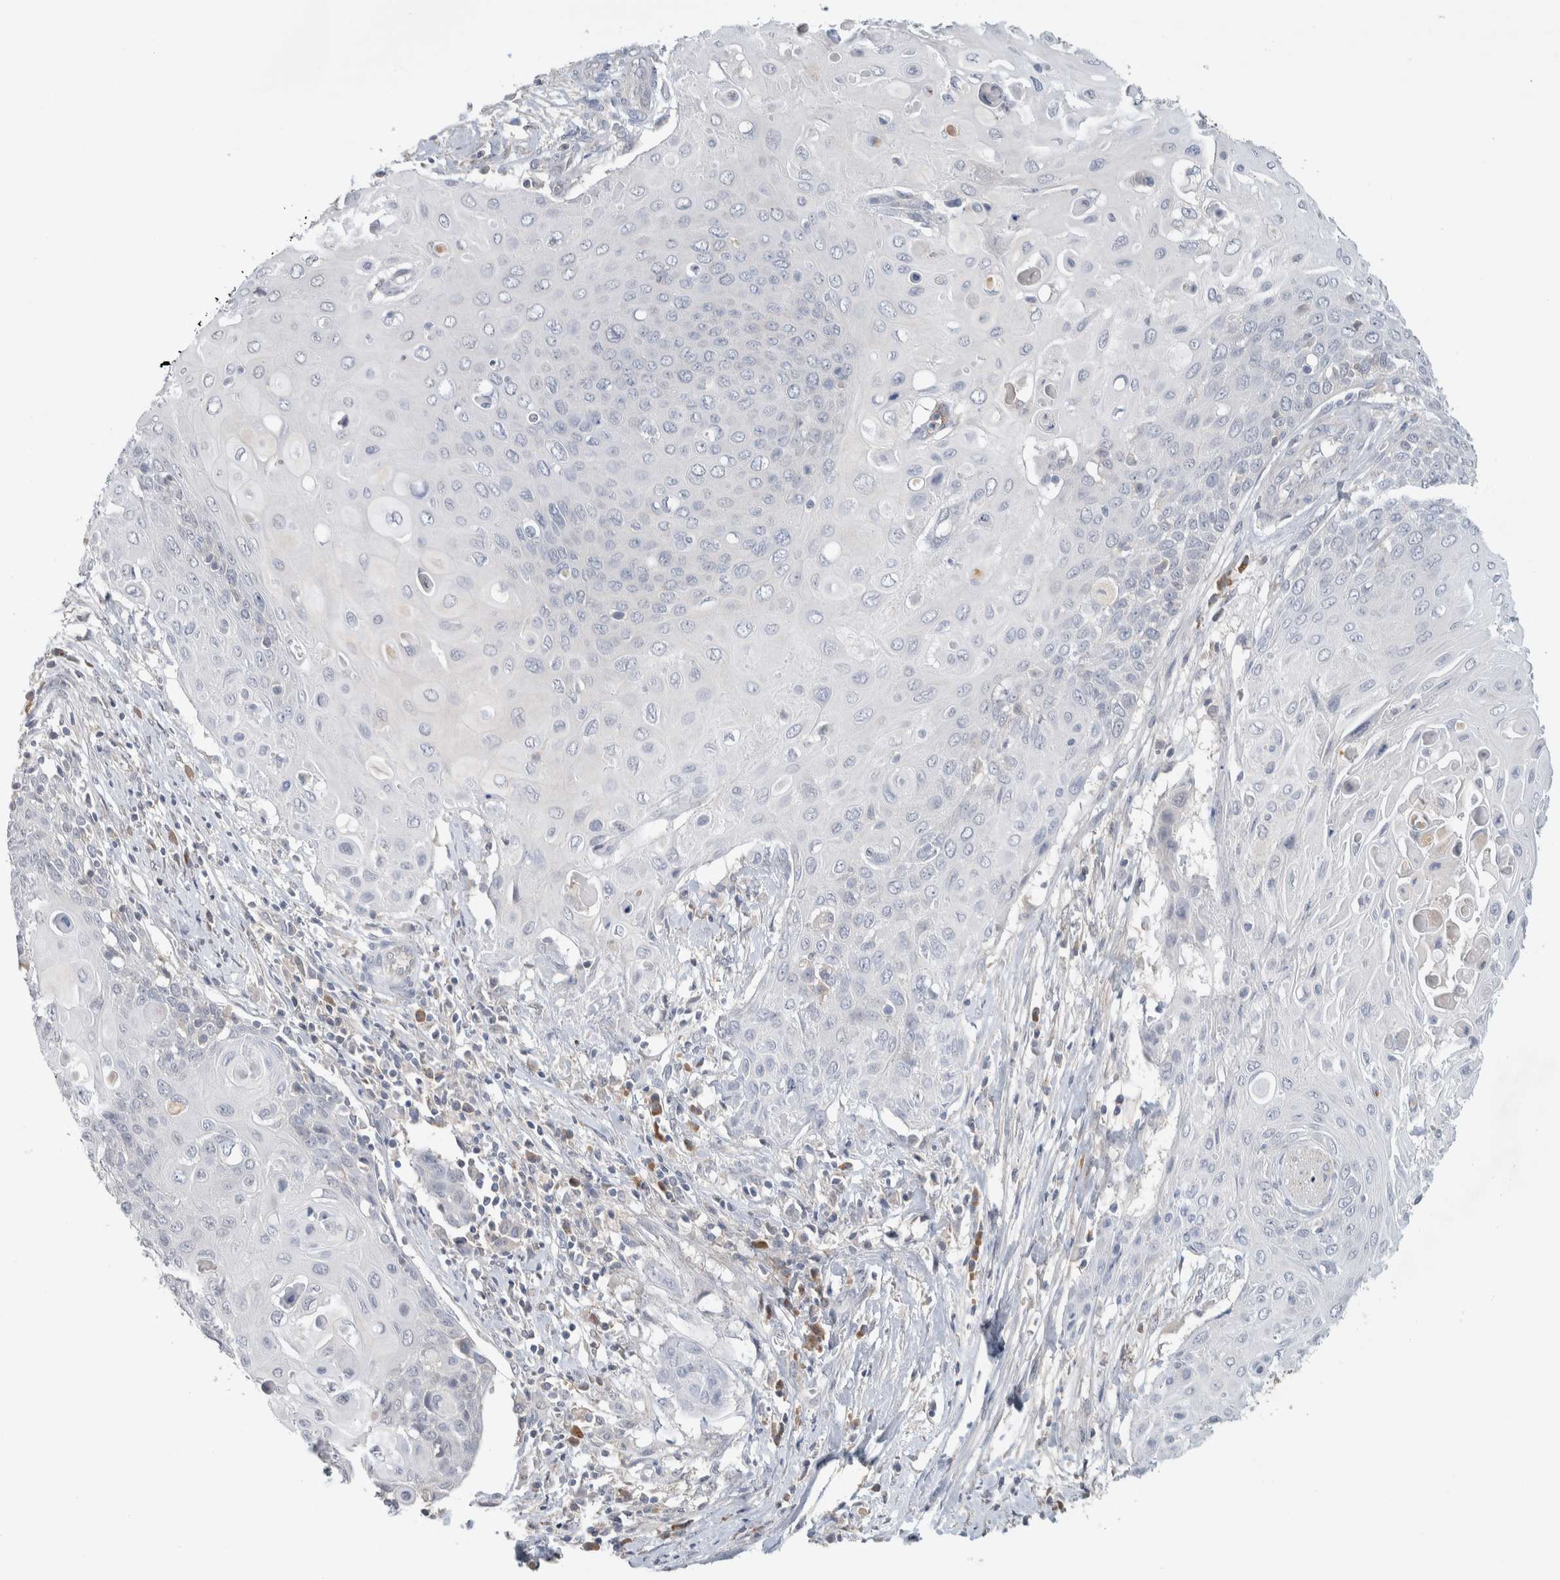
{"staining": {"intensity": "negative", "quantity": "none", "location": "none"}, "tissue": "cervical cancer", "cell_type": "Tumor cells", "image_type": "cancer", "snomed": [{"axis": "morphology", "description": "Squamous cell carcinoma, NOS"}, {"axis": "topography", "description": "Cervix"}], "caption": "Immunohistochemistry image of squamous cell carcinoma (cervical) stained for a protein (brown), which reveals no staining in tumor cells.", "gene": "DEPTOR", "patient": {"sex": "female", "age": 39}}